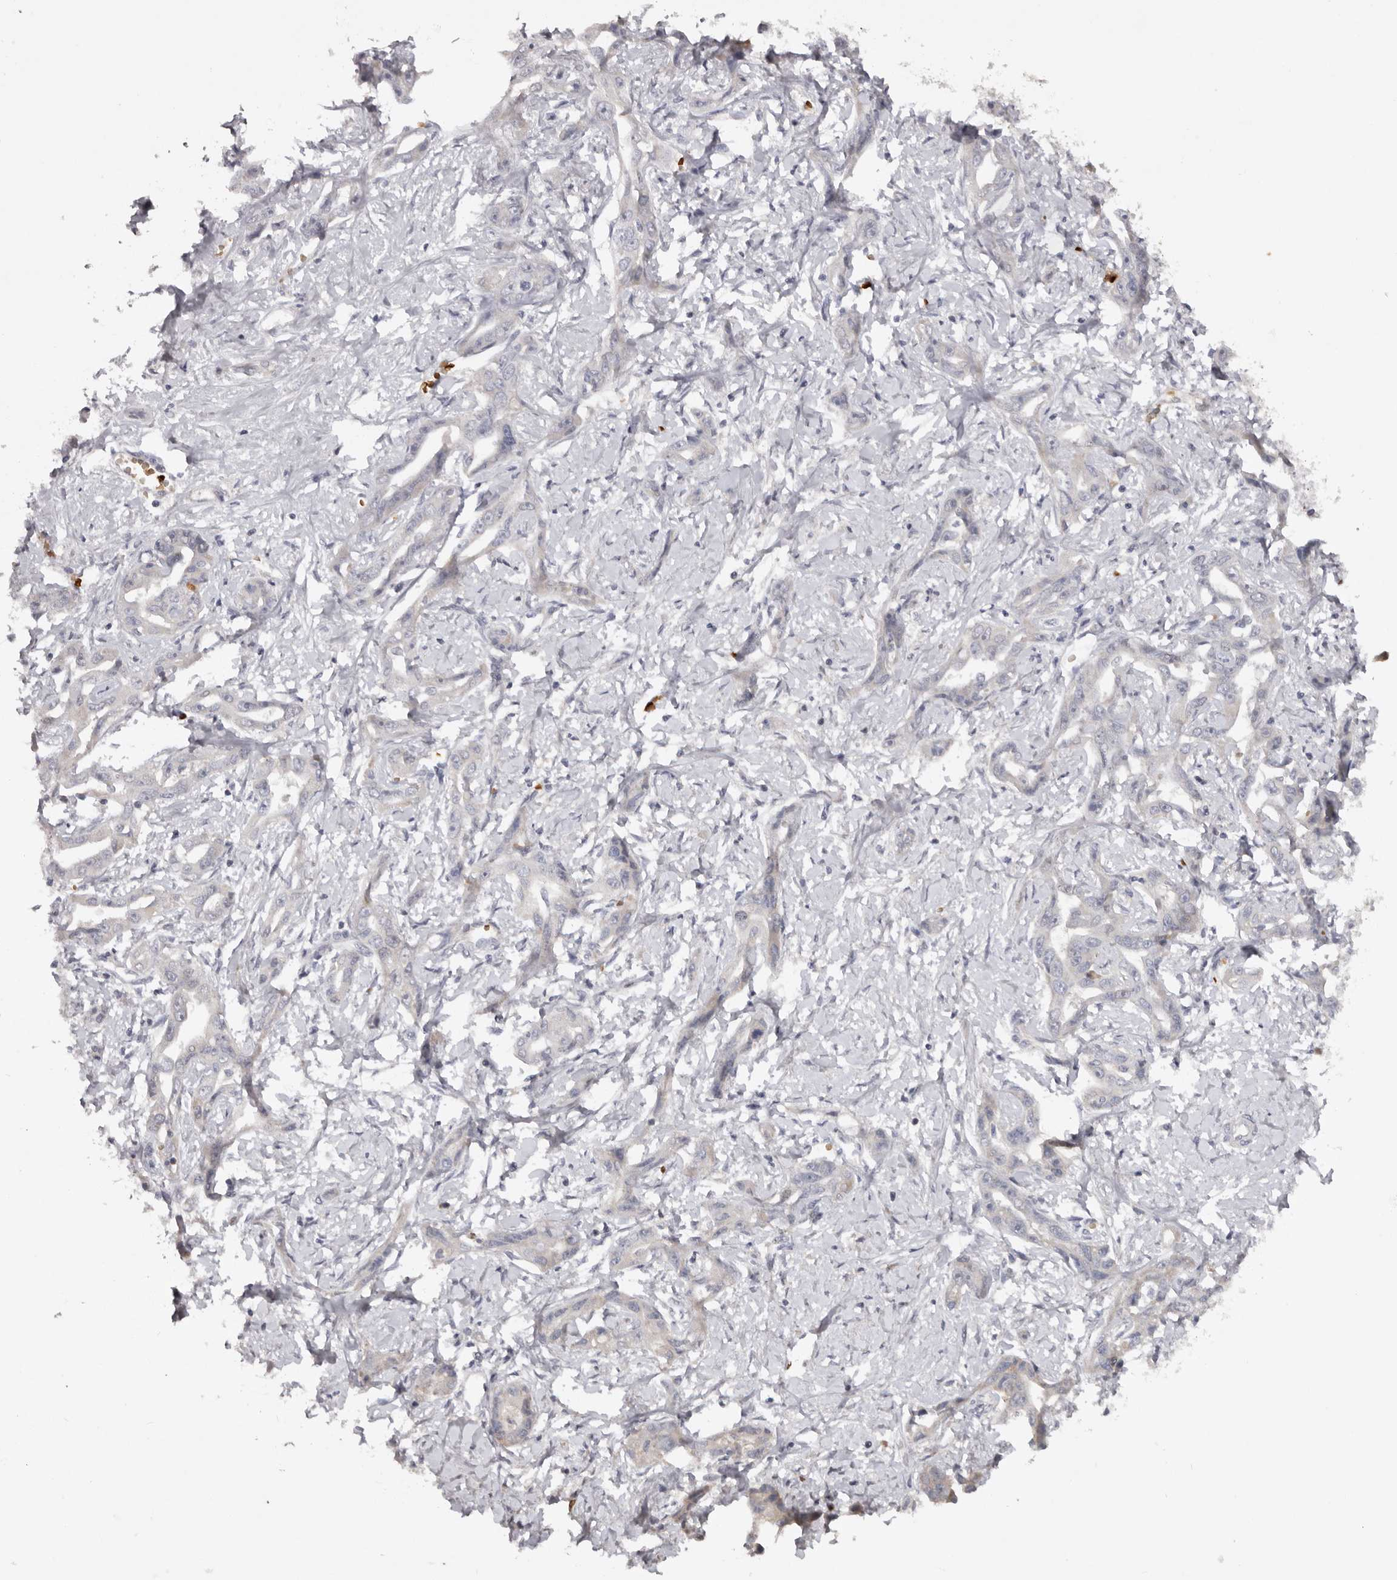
{"staining": {"intensity": "weak", "quantity": "<25%", "location": "cytoplasmic/membranous"}, "tissue": "liver cancer", "cell_type": "Tumor cells", "image_type": "cancer", "snomed": [{"axis": "morphology", "description": "Cholangiocarcinoma"}, {"axis": "topography", "description": "Liver"}], "caption": "This is a micrograph of immunohistochemistry staining of liver cancer, which shows no staining in tumor cells. (Stains: DAB (3,3'-diaminobenzidine) immunohistochemistry with hematoxylin counter stain, Microscopy: brightfield microscopy at high magnification).", "gene": "TNR", "patient": {"sex": "male", "age": 59}}